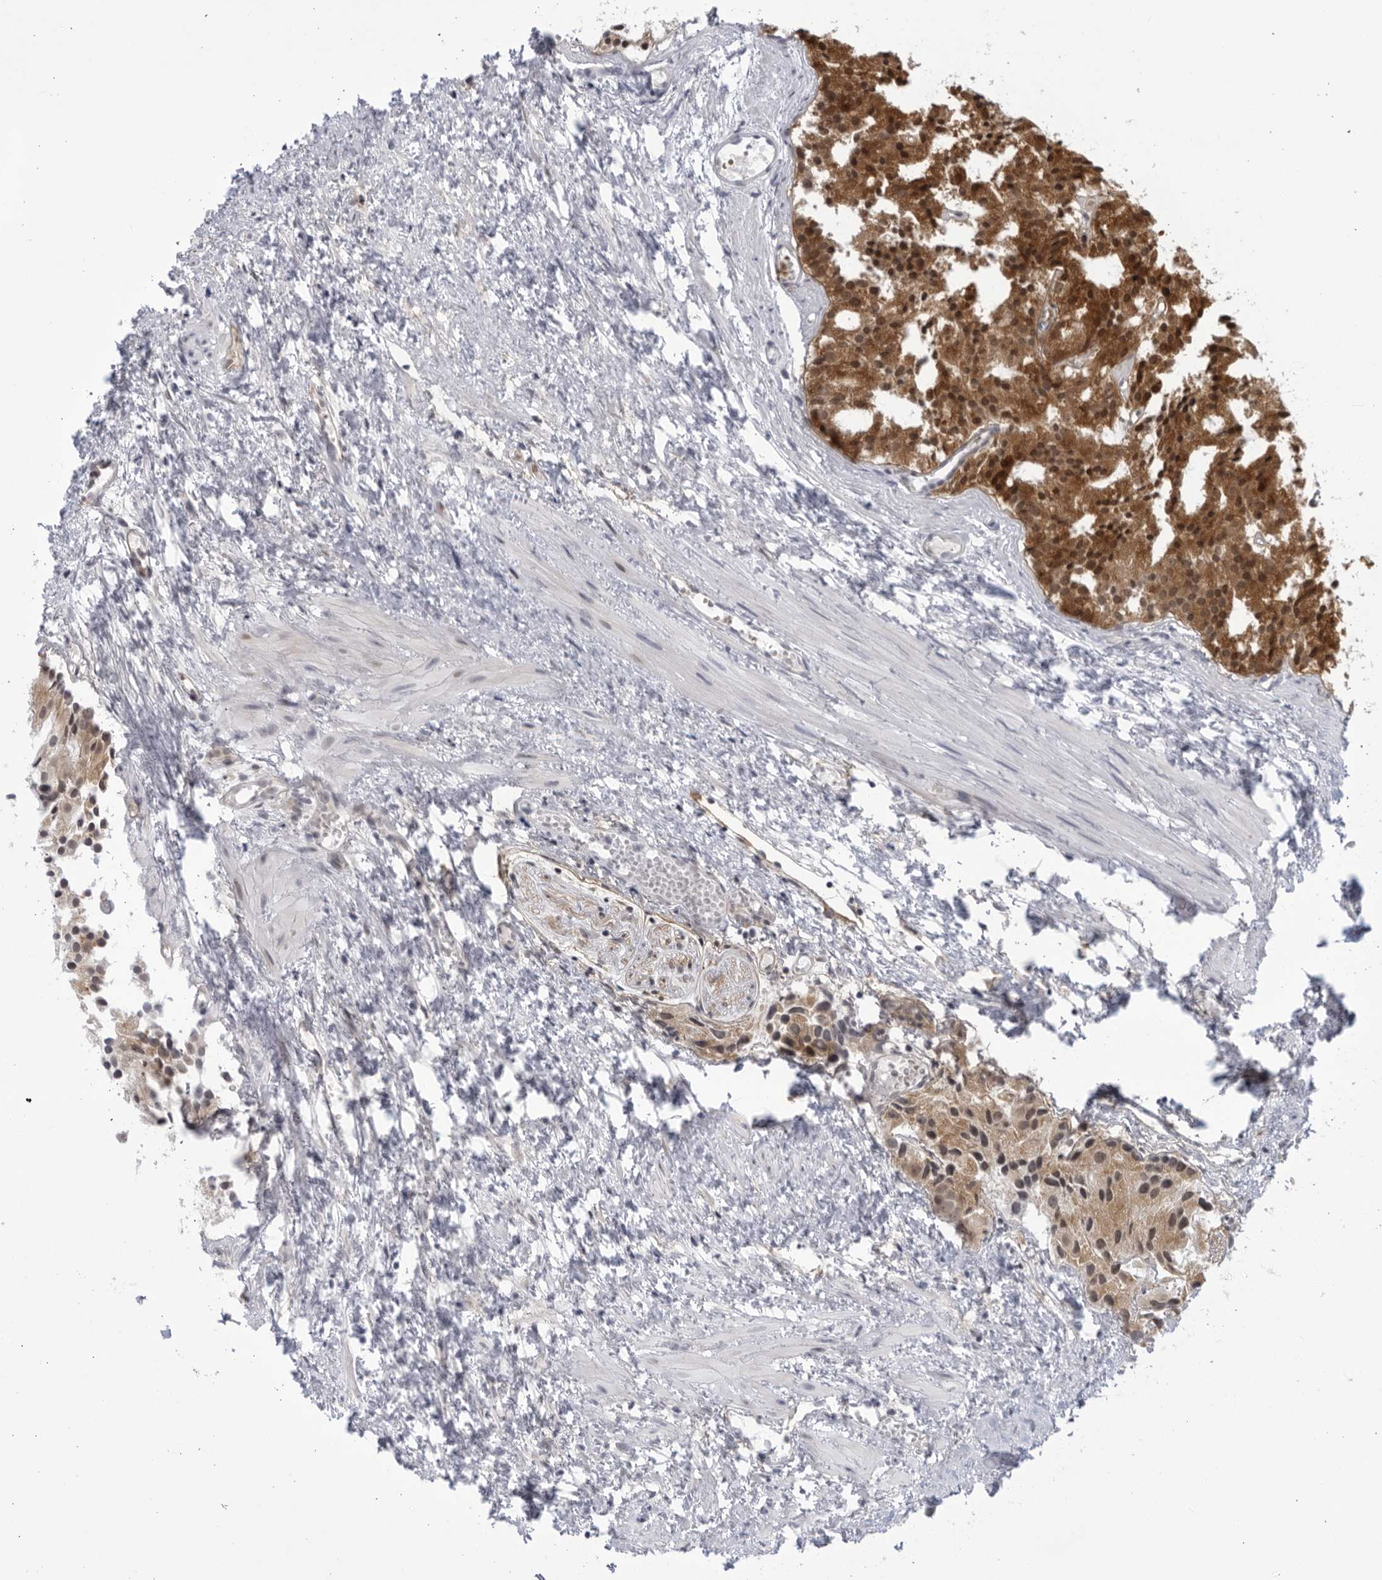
{"staining": {"intensity": "moderate", "quantity": ">75%", "location": "cytoplasmic/membranous,nuclear"}, "tissue": "prostate cancer", "cell_type": "Tumor cells", "image_type": "cancer", "snomed": [{"axis": "morphology", "description": "Adenocarcinoma, Low grade"}, {"axis": "topography", "description": "Prostate"}], "caption": "Tumor cells show medium levels of moderate cytoplasmic/membranous and nuclear staining in approximately >75% of cells in human low-grade adenocarcinoma (prostate). Nuclei are stained in blue.", "gene": "ITGB3BP", "patient": {"sex": "male", "age": 88}}